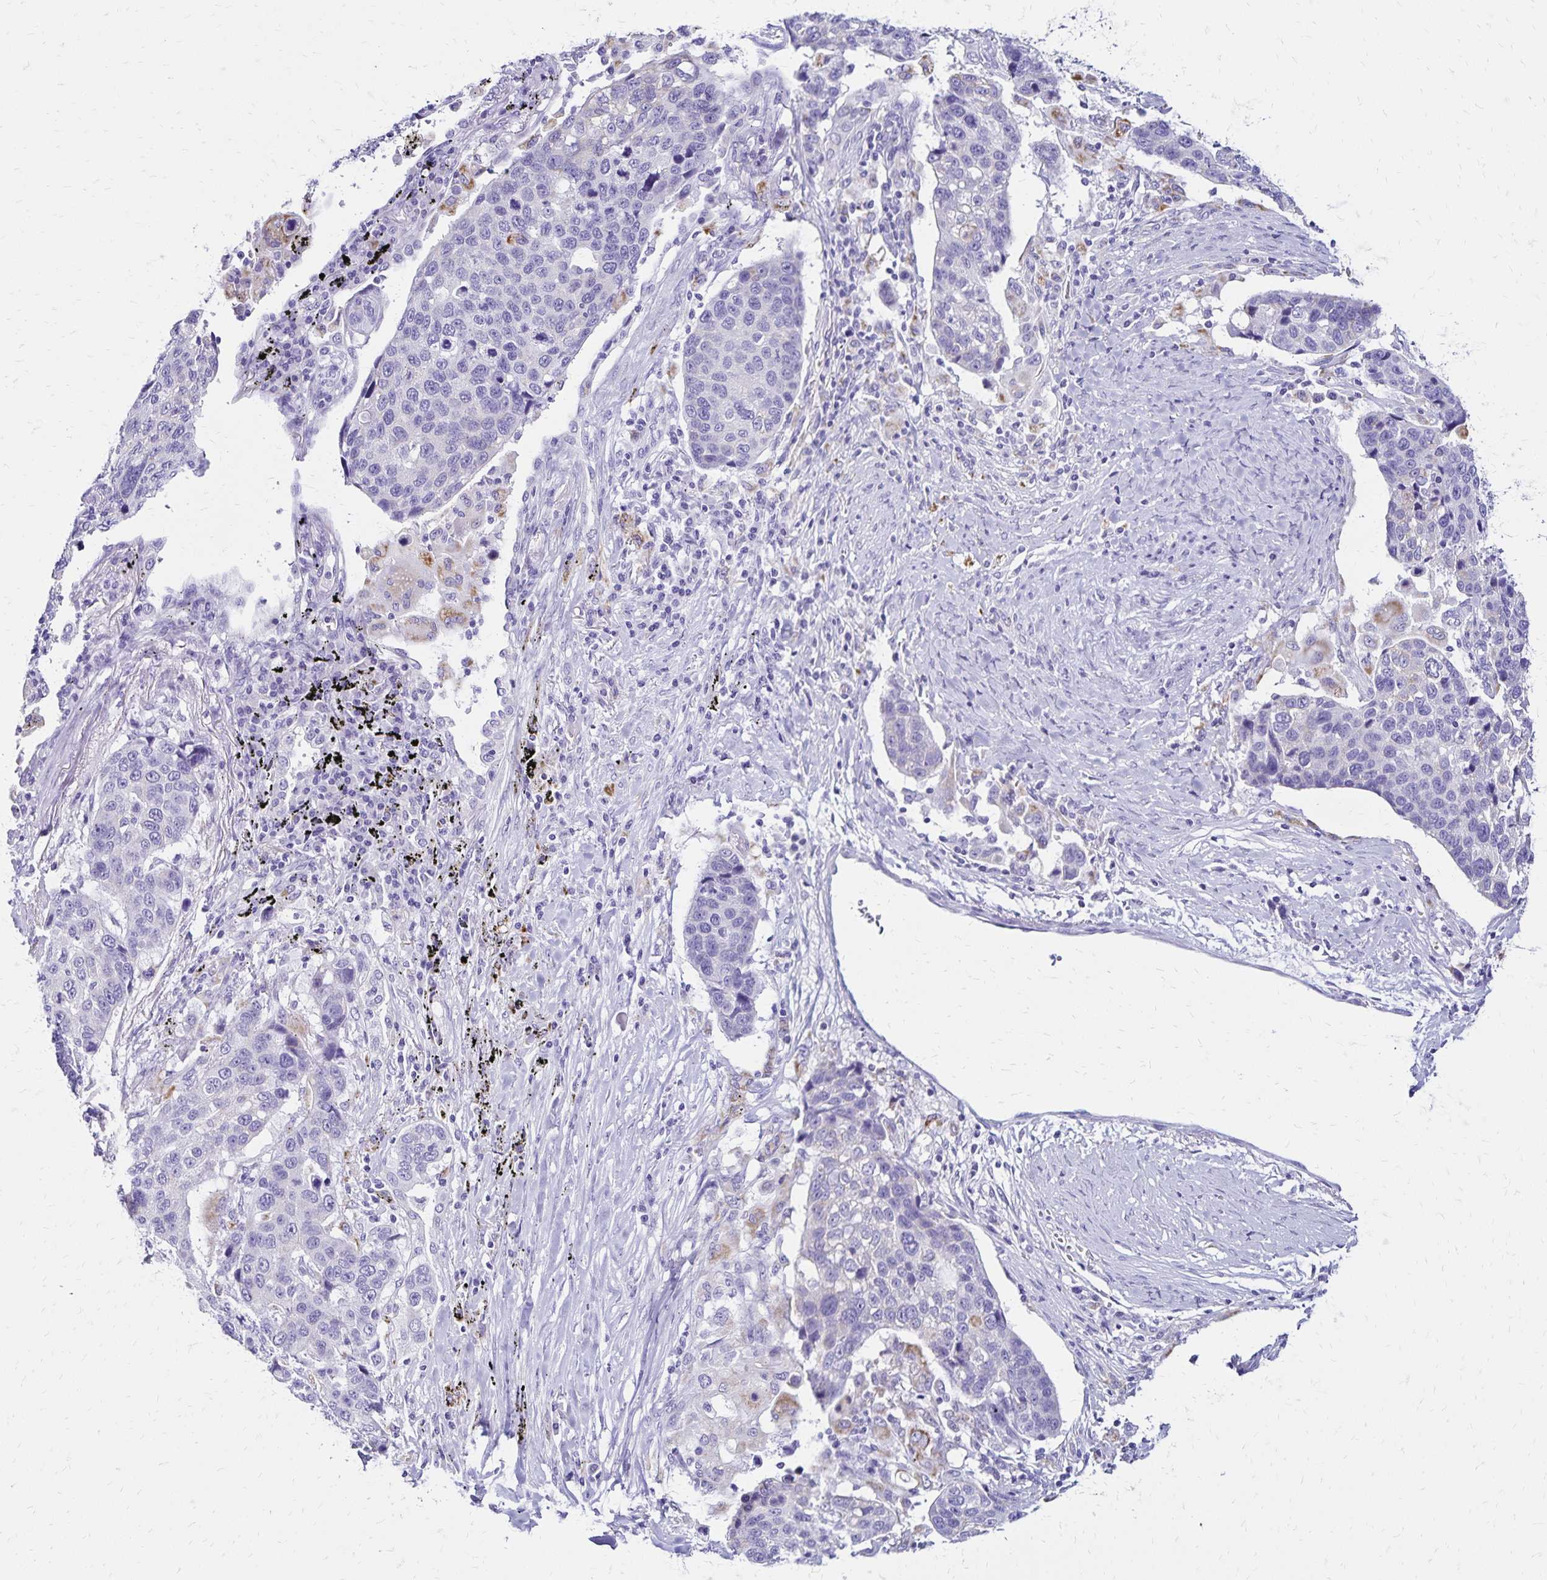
{"staining": {"intensity": "negative", "quantity": "none", "location": "none"}, "tissue": "lung cancer", "cell_type": "Tumor cells", "image_type": "cancer", "snomed": [{"axis": "morphology", "description": "Squamous cell carcinoma, NOS"}, {"axis": "topography", "description": "Lymph node"}, {"axis": "topography", "description": "Lung"}], "caption": "This is a micrograph of IHC staining of squamous cell carcinoma (lung), which shows no expression in tumor cells.", "gene": "LIN28B", "patient": {"sex": "male", "age": 61}}